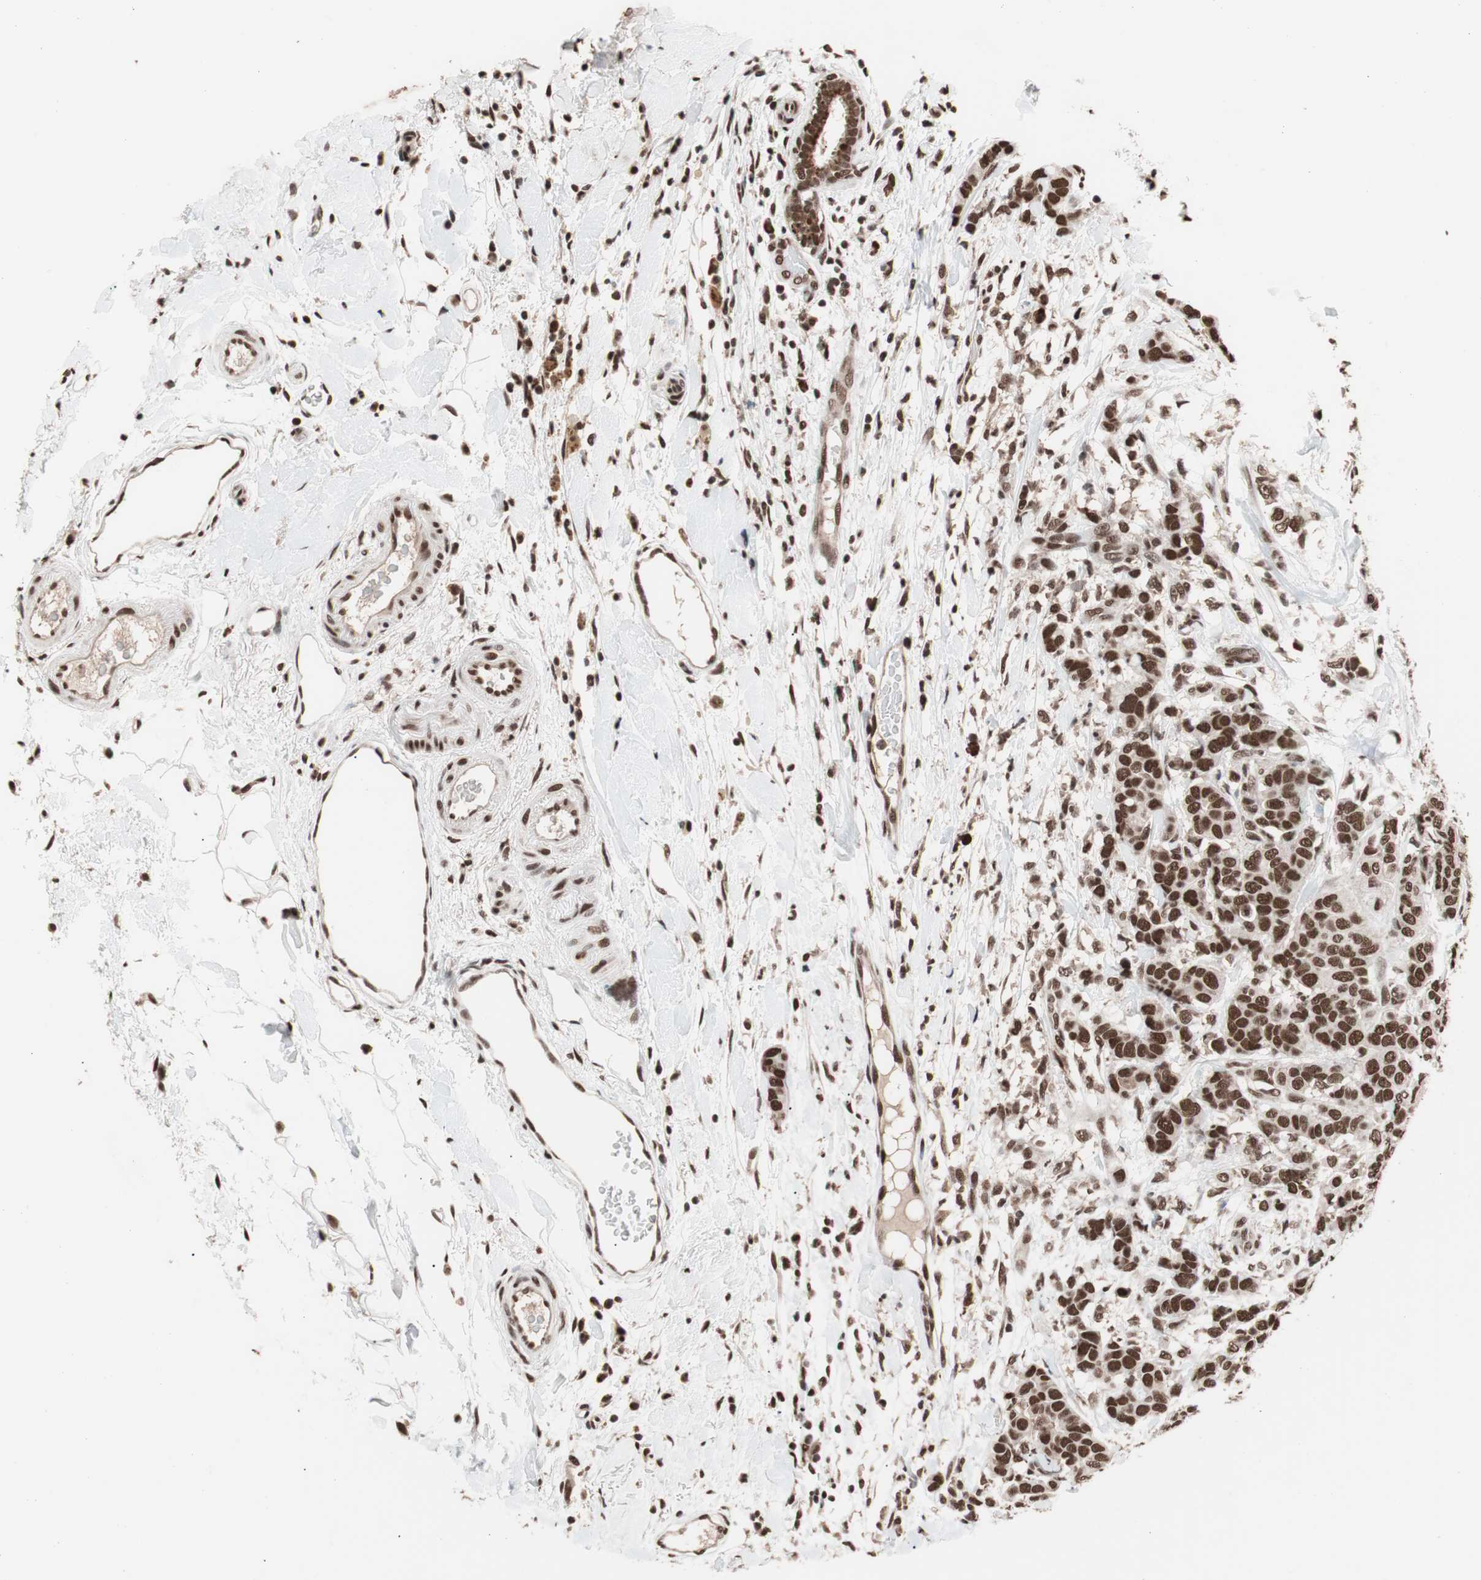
{"staining": {"intensity": "strong", "quantity": ">75%", "location": "nuclear"}, "tissue": "breast cancer", "cell_type": "Tumor cells", "image_type": "cancer", "snomed": [{"axis": "morphology", "description": "Duct carcinoma"}, {"axis": "topography", "description": "Breast"}], "caption": "A brown stain labels strong nuclear positivity of a protein in breast cancer tumor cells. (IHC, brightfield microscopy, high magnification).", "gene": "CHAMP1", "patient": {"sex": "female", "age": 87}}